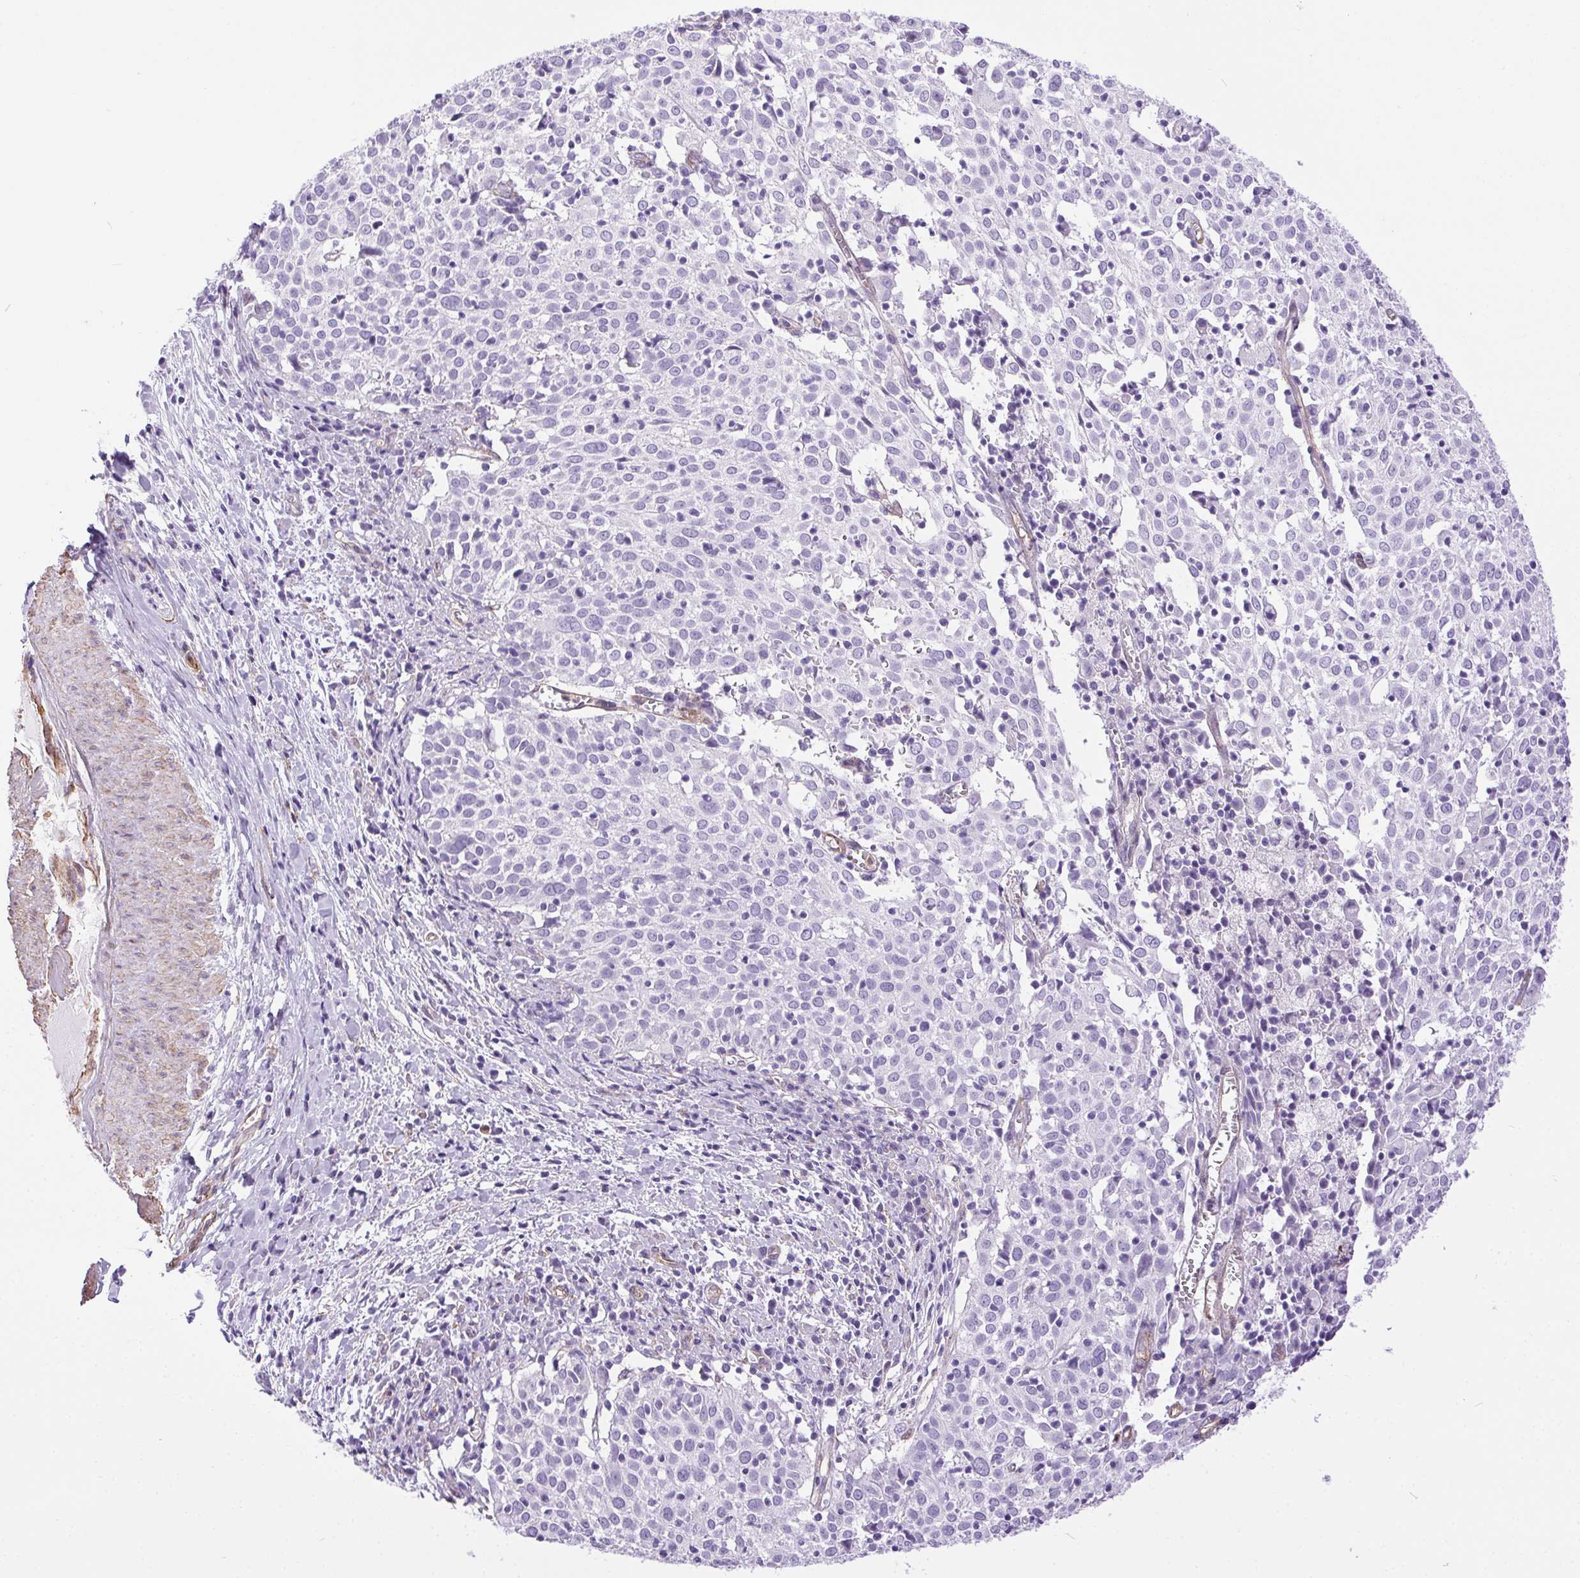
{"staining": {"intensity": "negative", "quantity": "none", "location": "none"}, "tissue": "cervical cancer", "cell_type": "Tumor cells", "image_type": "cancer", "snomed": [{"axis": "morphology", "description": "Squamous cell carcinoma, NOS"}, {"axis": "topography", "description": "Cervix"}], "caption": "An immunohistochemistry (IHC) image of cervical cancer (squamous cell carcinoma) is shown. There is no staining in tumor cells of cervical cancer (squamous cell carcinoma).", "gene": "SHCBP1L", "patient": {"sex": "female", "age": 39}}